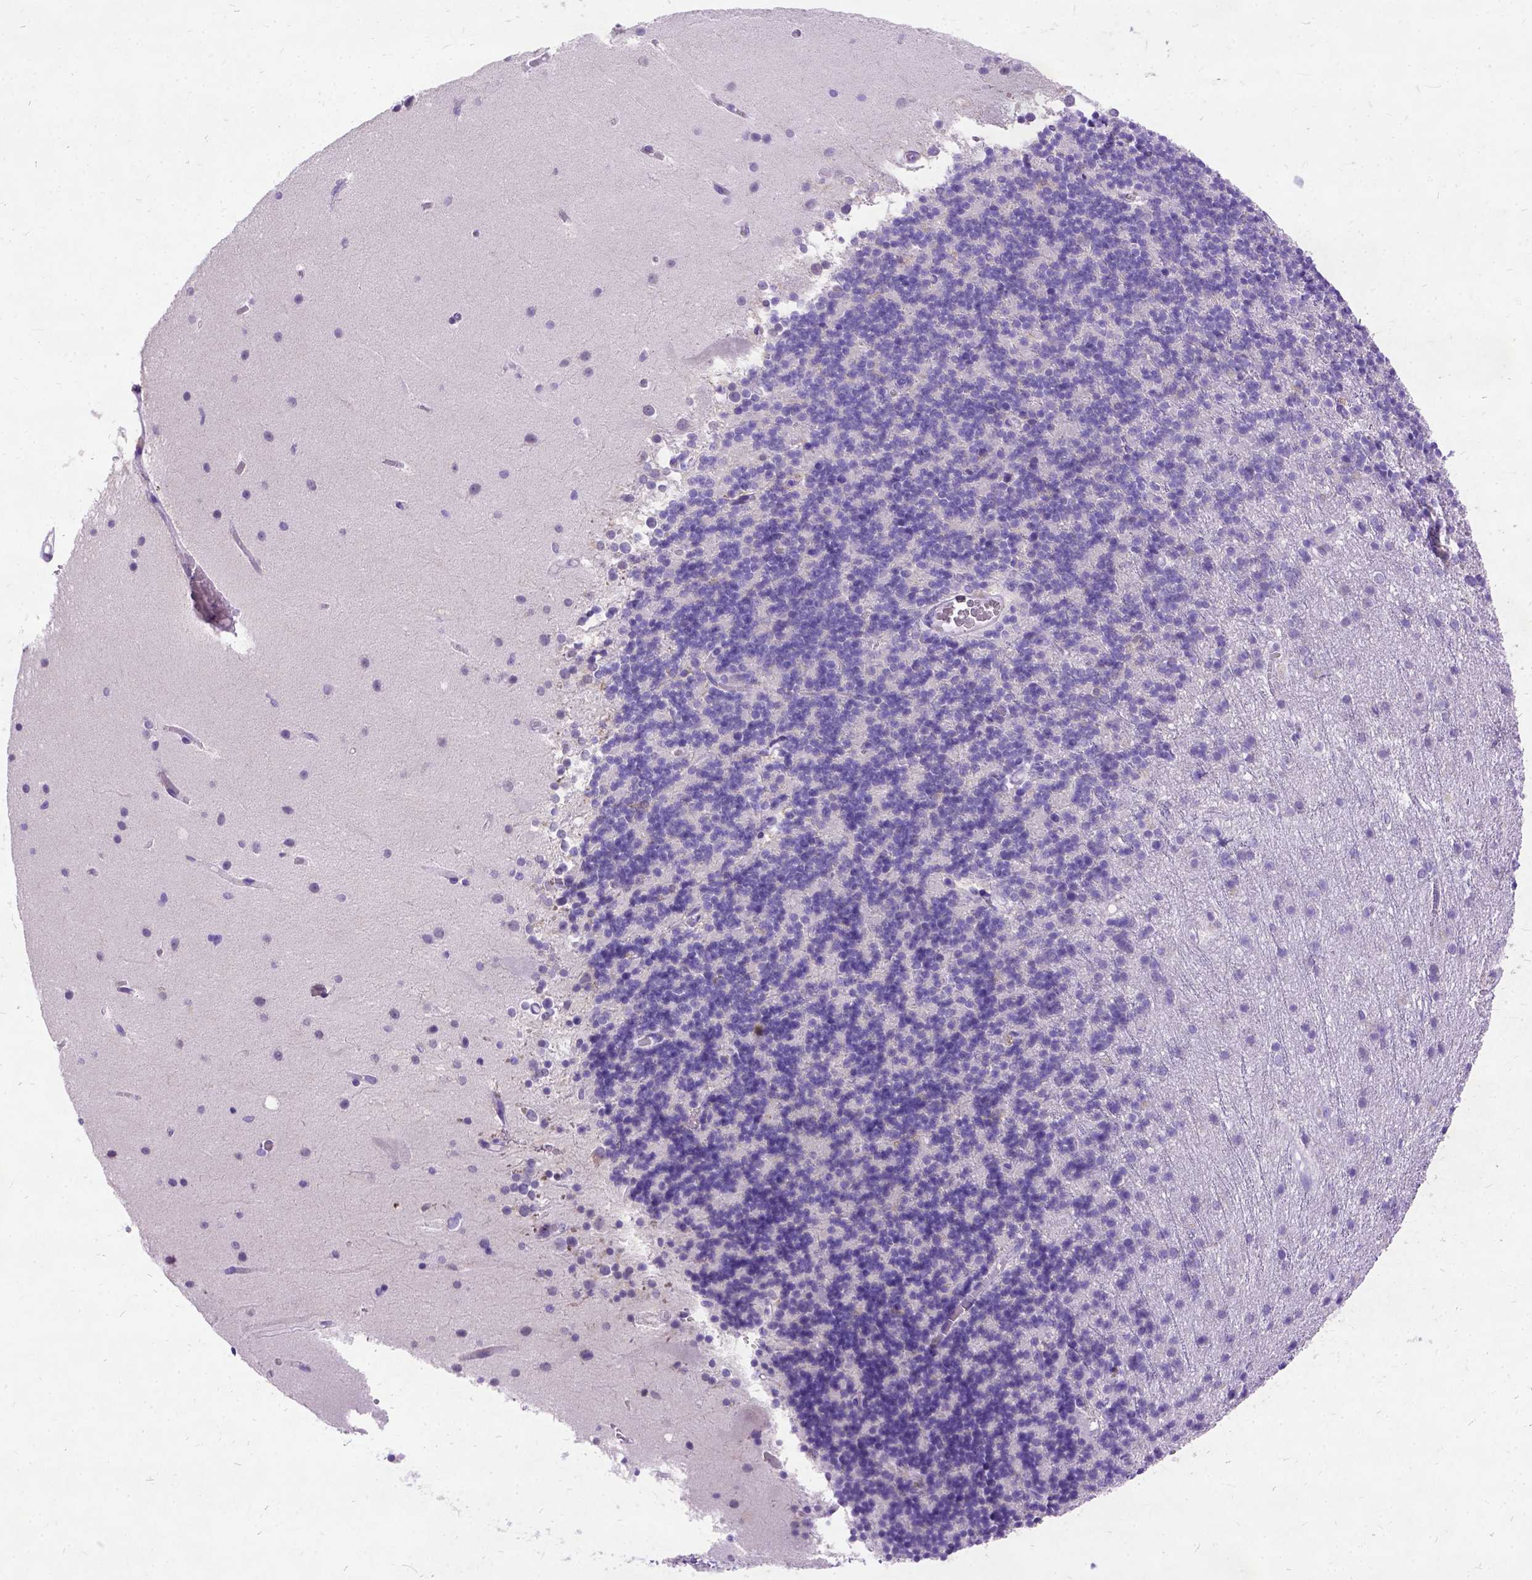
{"staining": {"intensity": "moderate", "quantity": "<25%", "location": "cytoplasmic/membranous"}, "tissue": "cerebellum", "cell_type": "Cells in granular layer", "image_type": "normal", "snomed": [{"axis": "morphology", "description": "Normal tissue, NOS"}, {"axis": "topography", "description": "Cerebellum"}], "caption": "Cells in granular layer display low levels of moderate cytoplasmic/membranous positivity in approximately <25% of cells in unremarkable cerebellum. (brown staining indicates protein expression, while blue staining denotes nuclei).", "gene": "NEUROD4", "patient": {"sex": "male", "age": 70}}